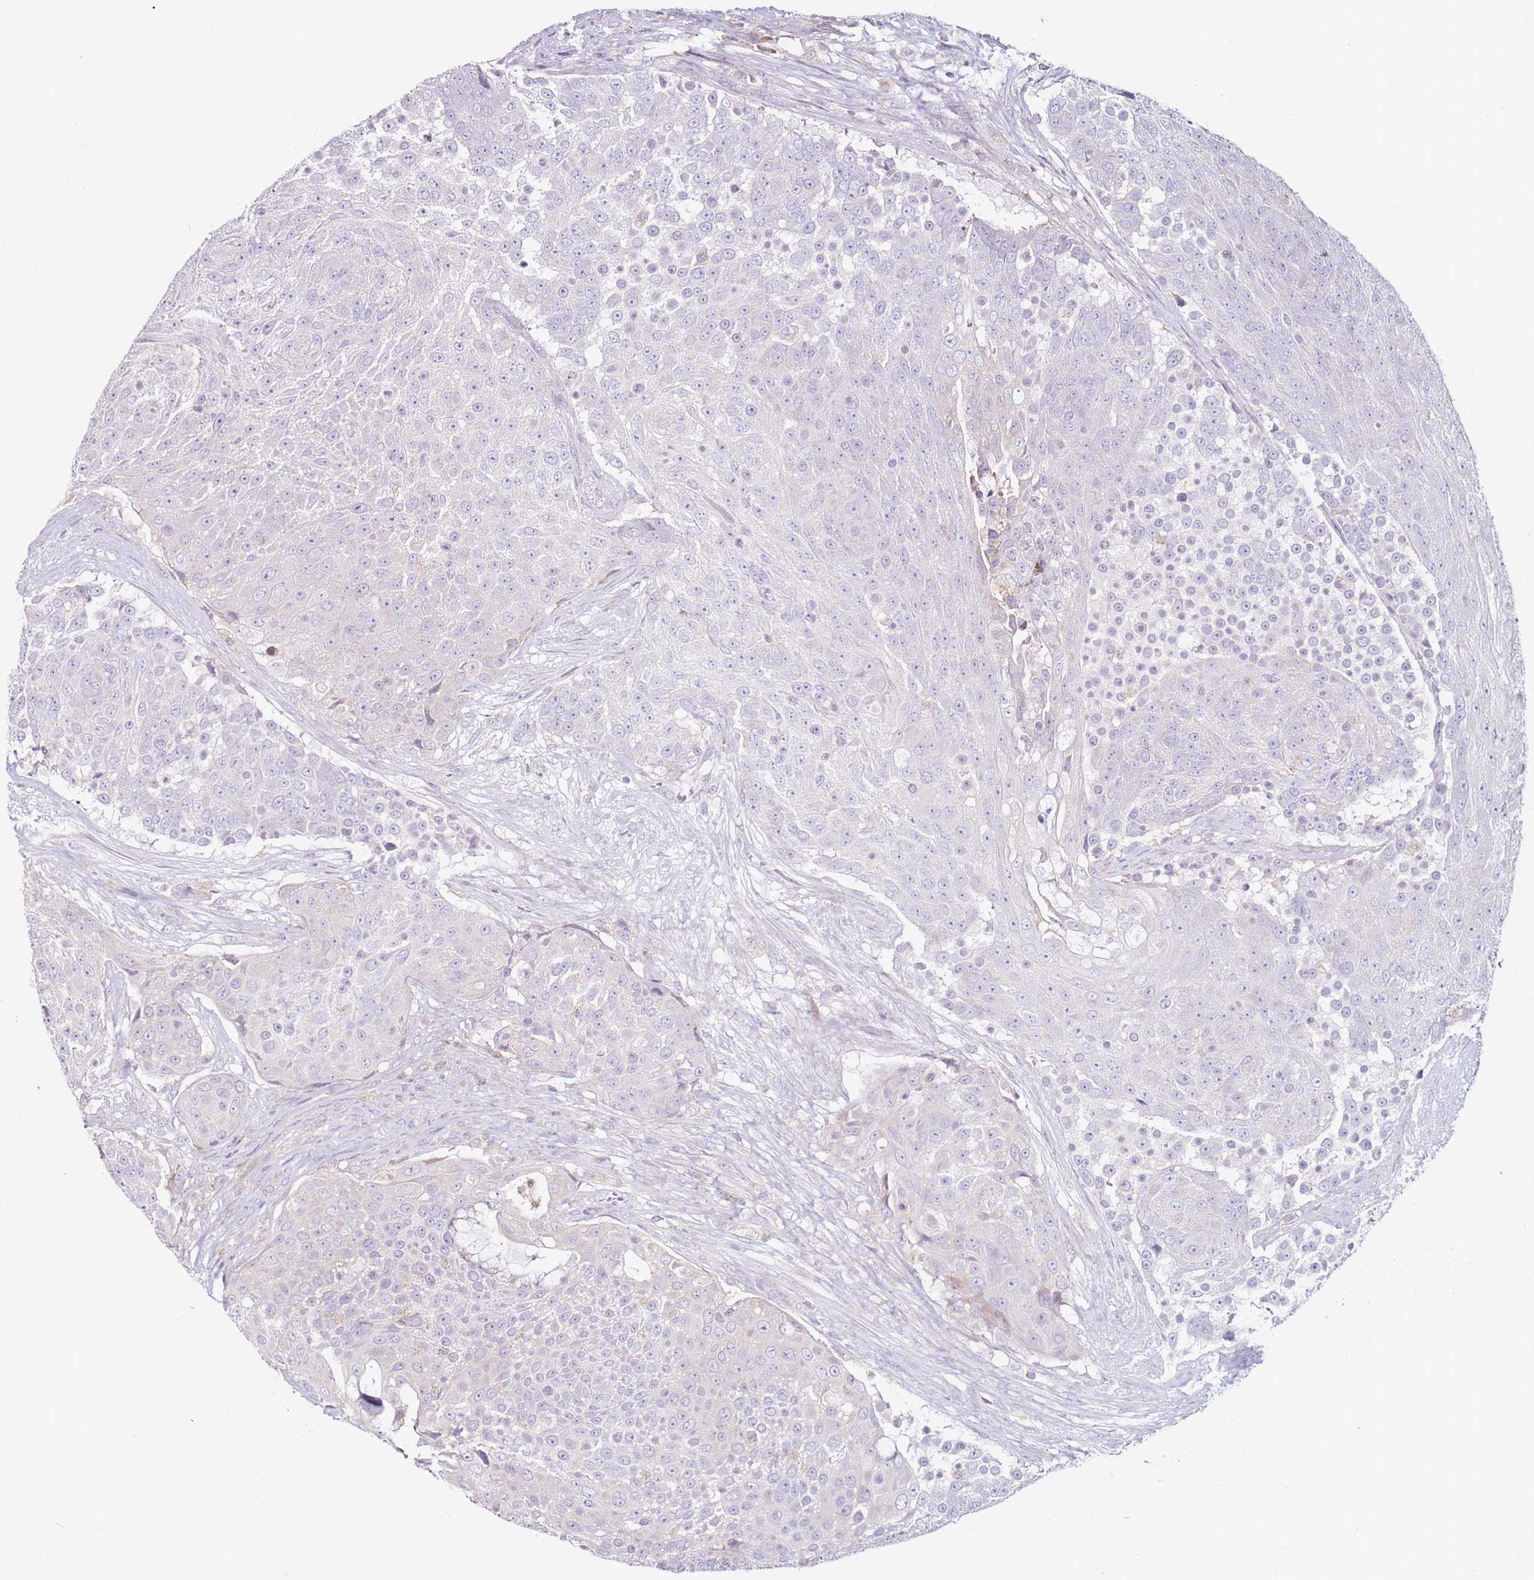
{"staining": {"intensity": "negative", "quantity": "none", "location": "none"}, "tissue": "urothelial cancer", "cell_type": "Tumor cells", "image_type": "cancer", "snomed": [{"axis": "morphology", "description": "Urothelial carcinoma, High grade"}, {"axis": "topography", "description": "Urinary bladder"}], "caption": "DAB immunohistochemical staining of human urothelial cancer exhibits no significant staining in tumor cells. (Immunohistochemistry, brightfield microscopy, high magnification).", "gene": "CNOT9", "patient": {"sex": "female", "age": 63}}